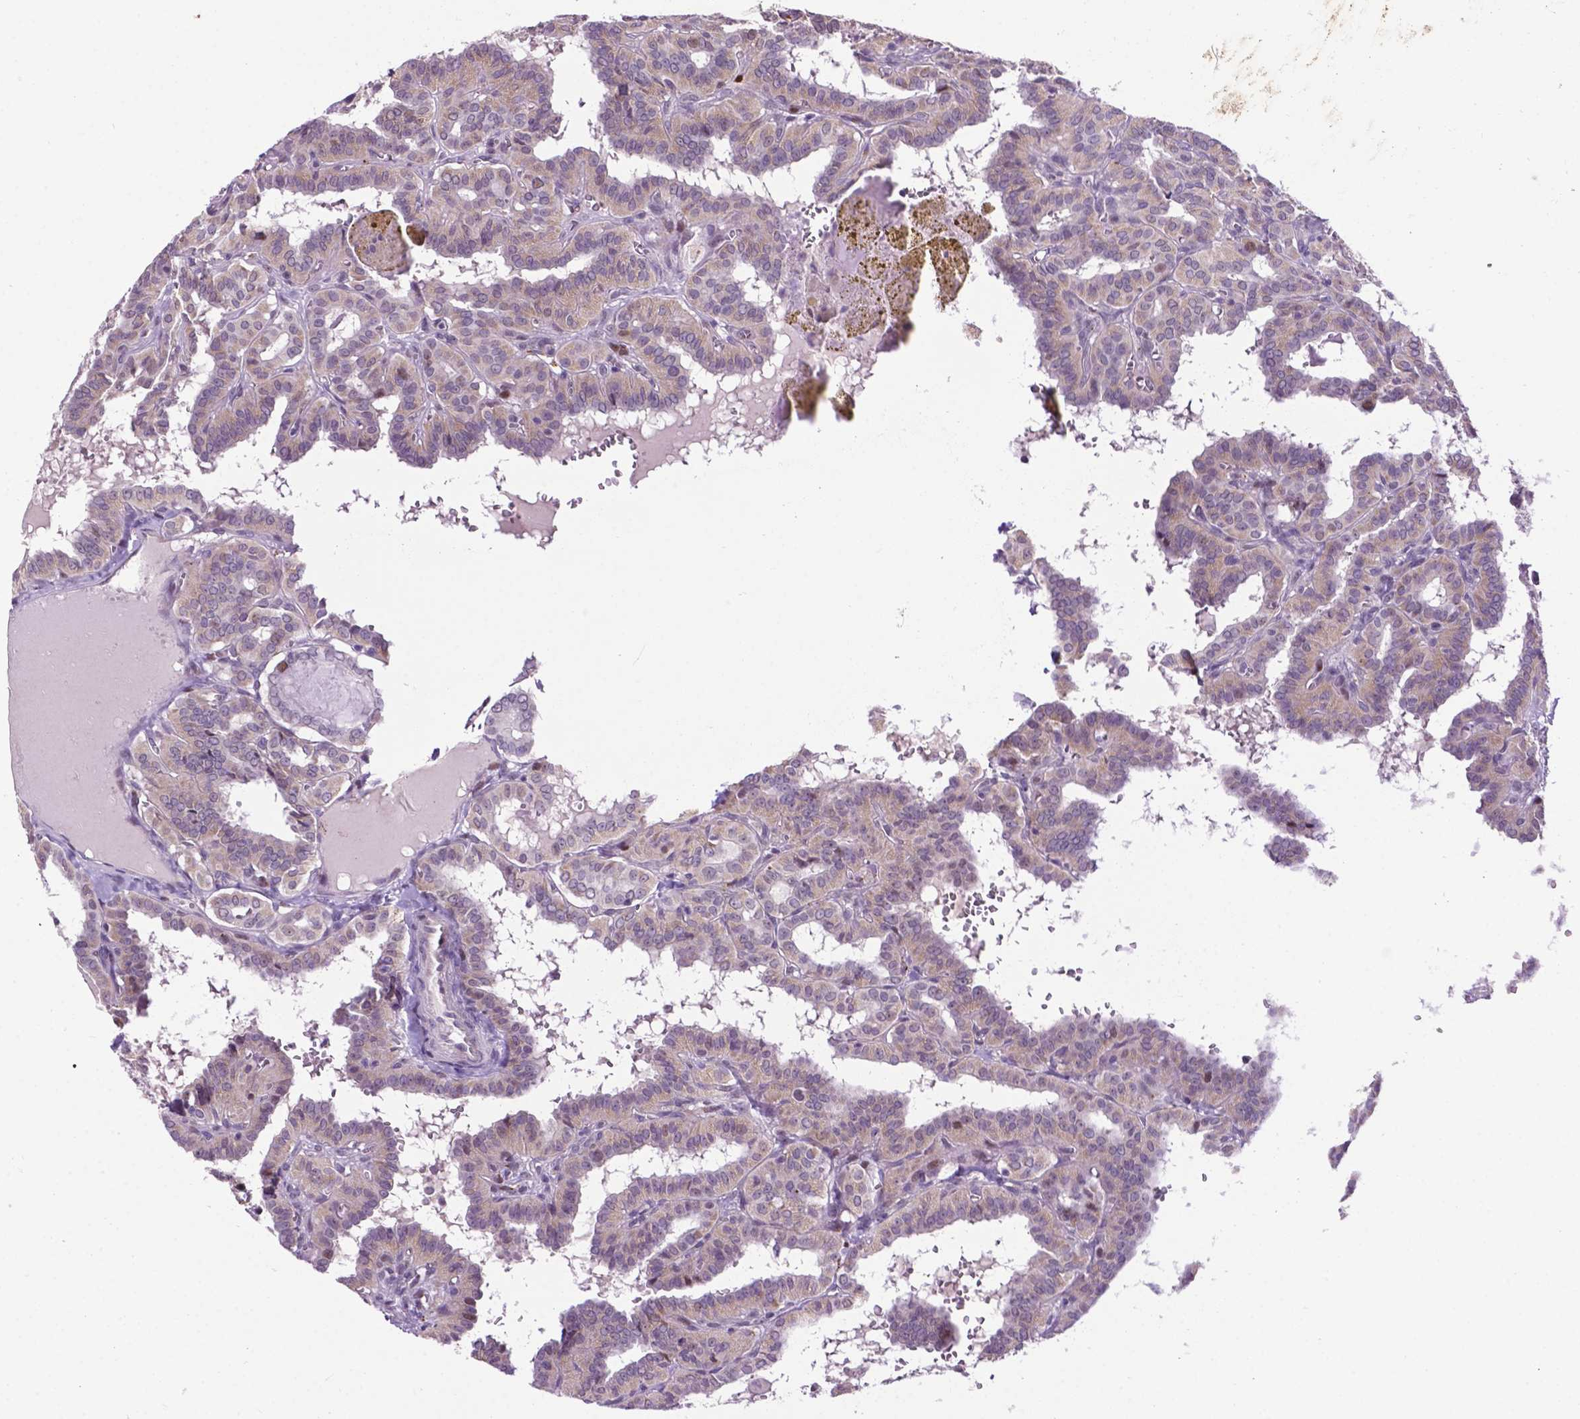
{"staining": {"intensity": "weak", "quantity": "<25%", "location": "cytoplasmic/membranous"}, "tissue": "thyroid cancer", "cell_type": "Tumor cells", "image_type": "cancer", "snomed": [{"axis": "morphology", "description": "Papillary adenocarcinoma, NOS"}, {"axis": "topography", "description": "Thyroid gland"}], "caption": "The image shows no significant positivity in tumor cells of thyroid cancer.", "gene": "SMAD3", "patient": {"sex": "female", "age": 21}}